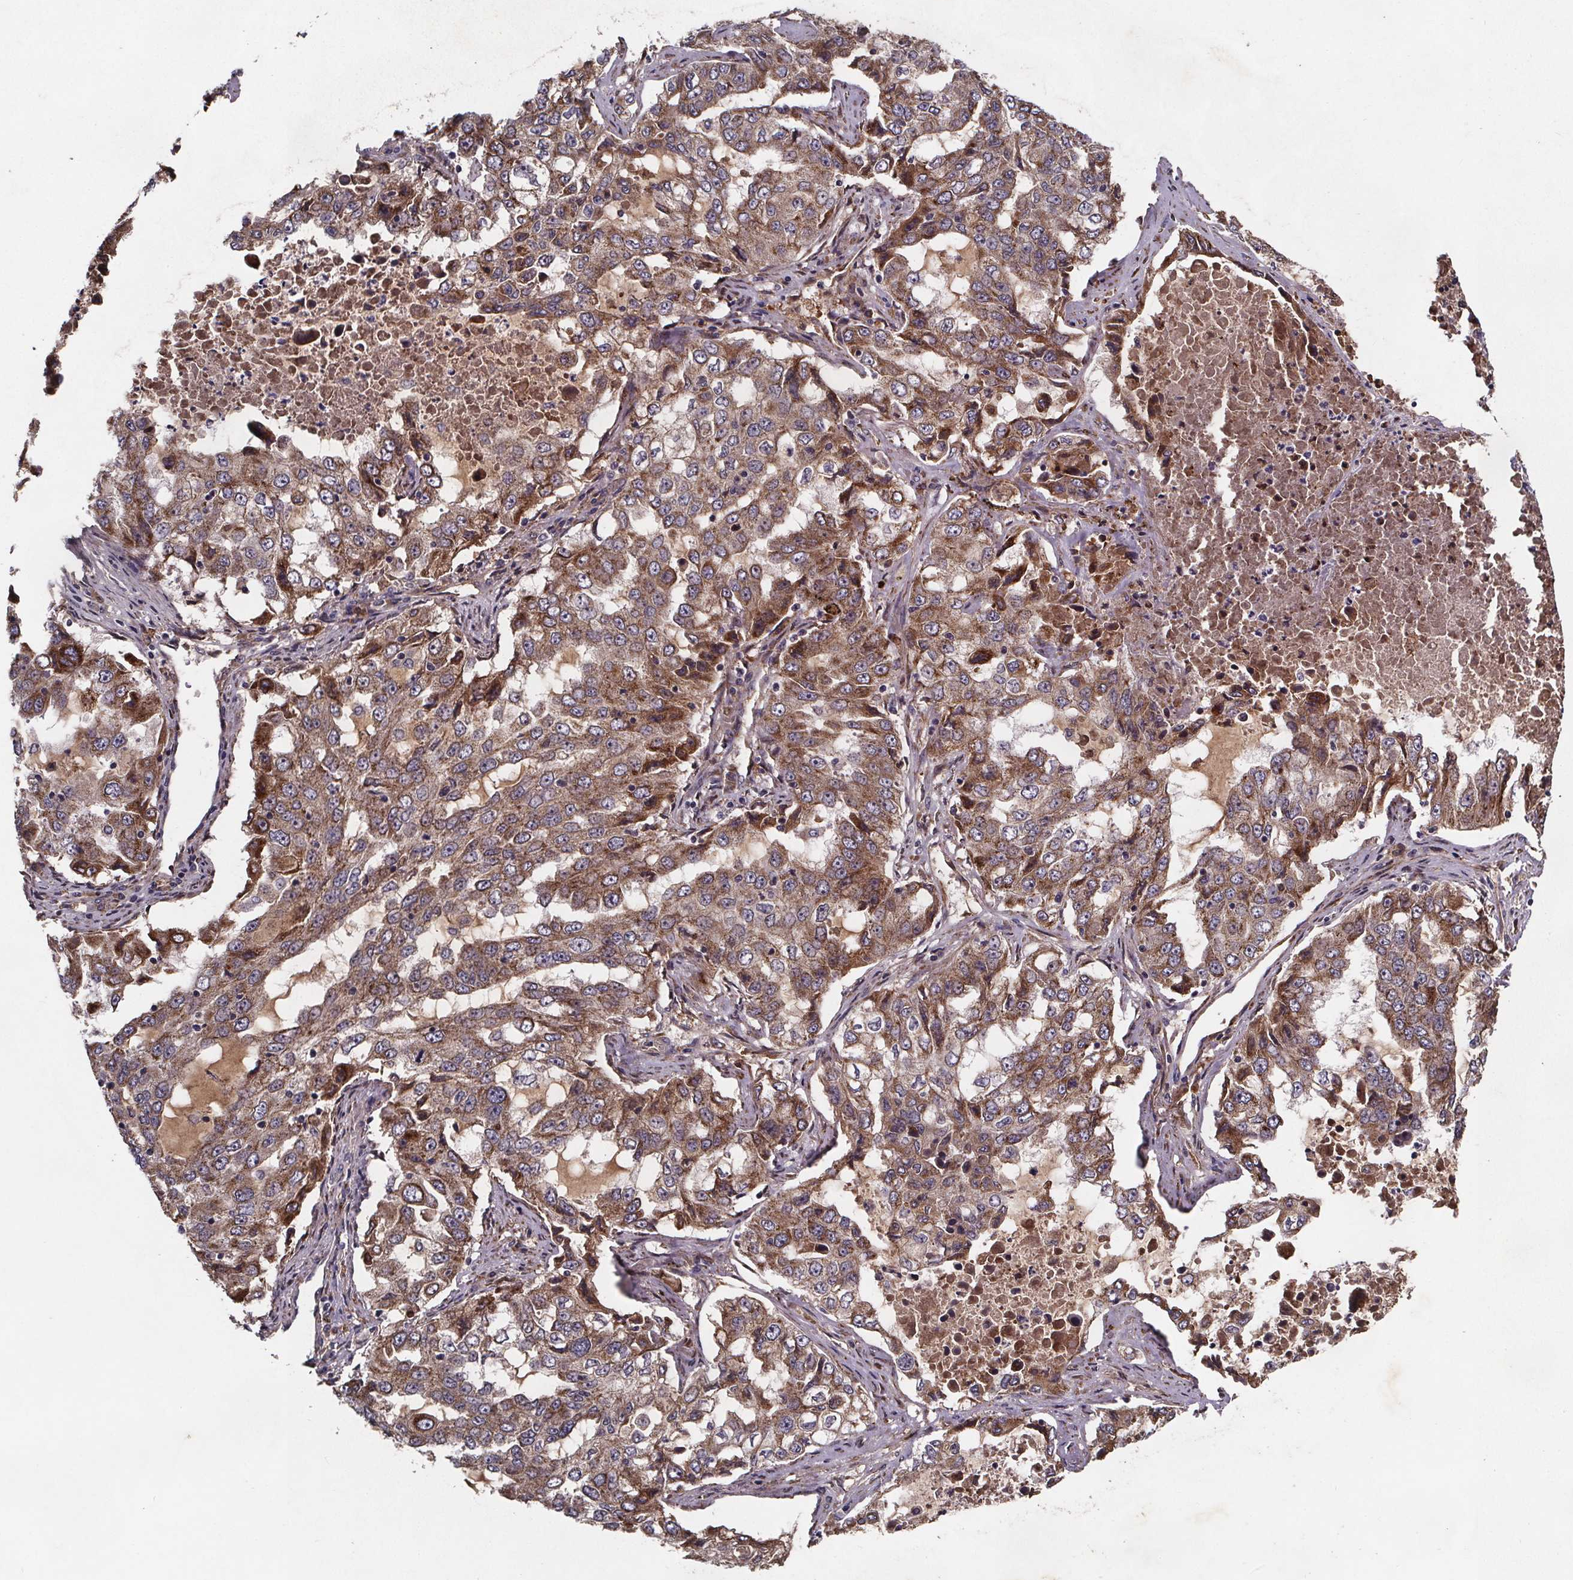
{"staining": {"intensity": "moderate", "quantity": ">75%", "location": "cytoplasmic/membranous"}, "tissue": "lung cancer", "cell_type": "Tumor cells", "image_type": "cancer", "snomed": [{"axis": "morphology", "description": "Adenocarcinoma, NOS"}, {"axis": "topography", "description": "Lung"}], "caption": "Protein expression analysis of lung cancer (adenocarcinoma) reveals moderate cytoplasmic/membranous expression in approximately >75% of tumor cells.", "gene": "FASTKD3", "patient": {"sex": "female", "age": 61}}